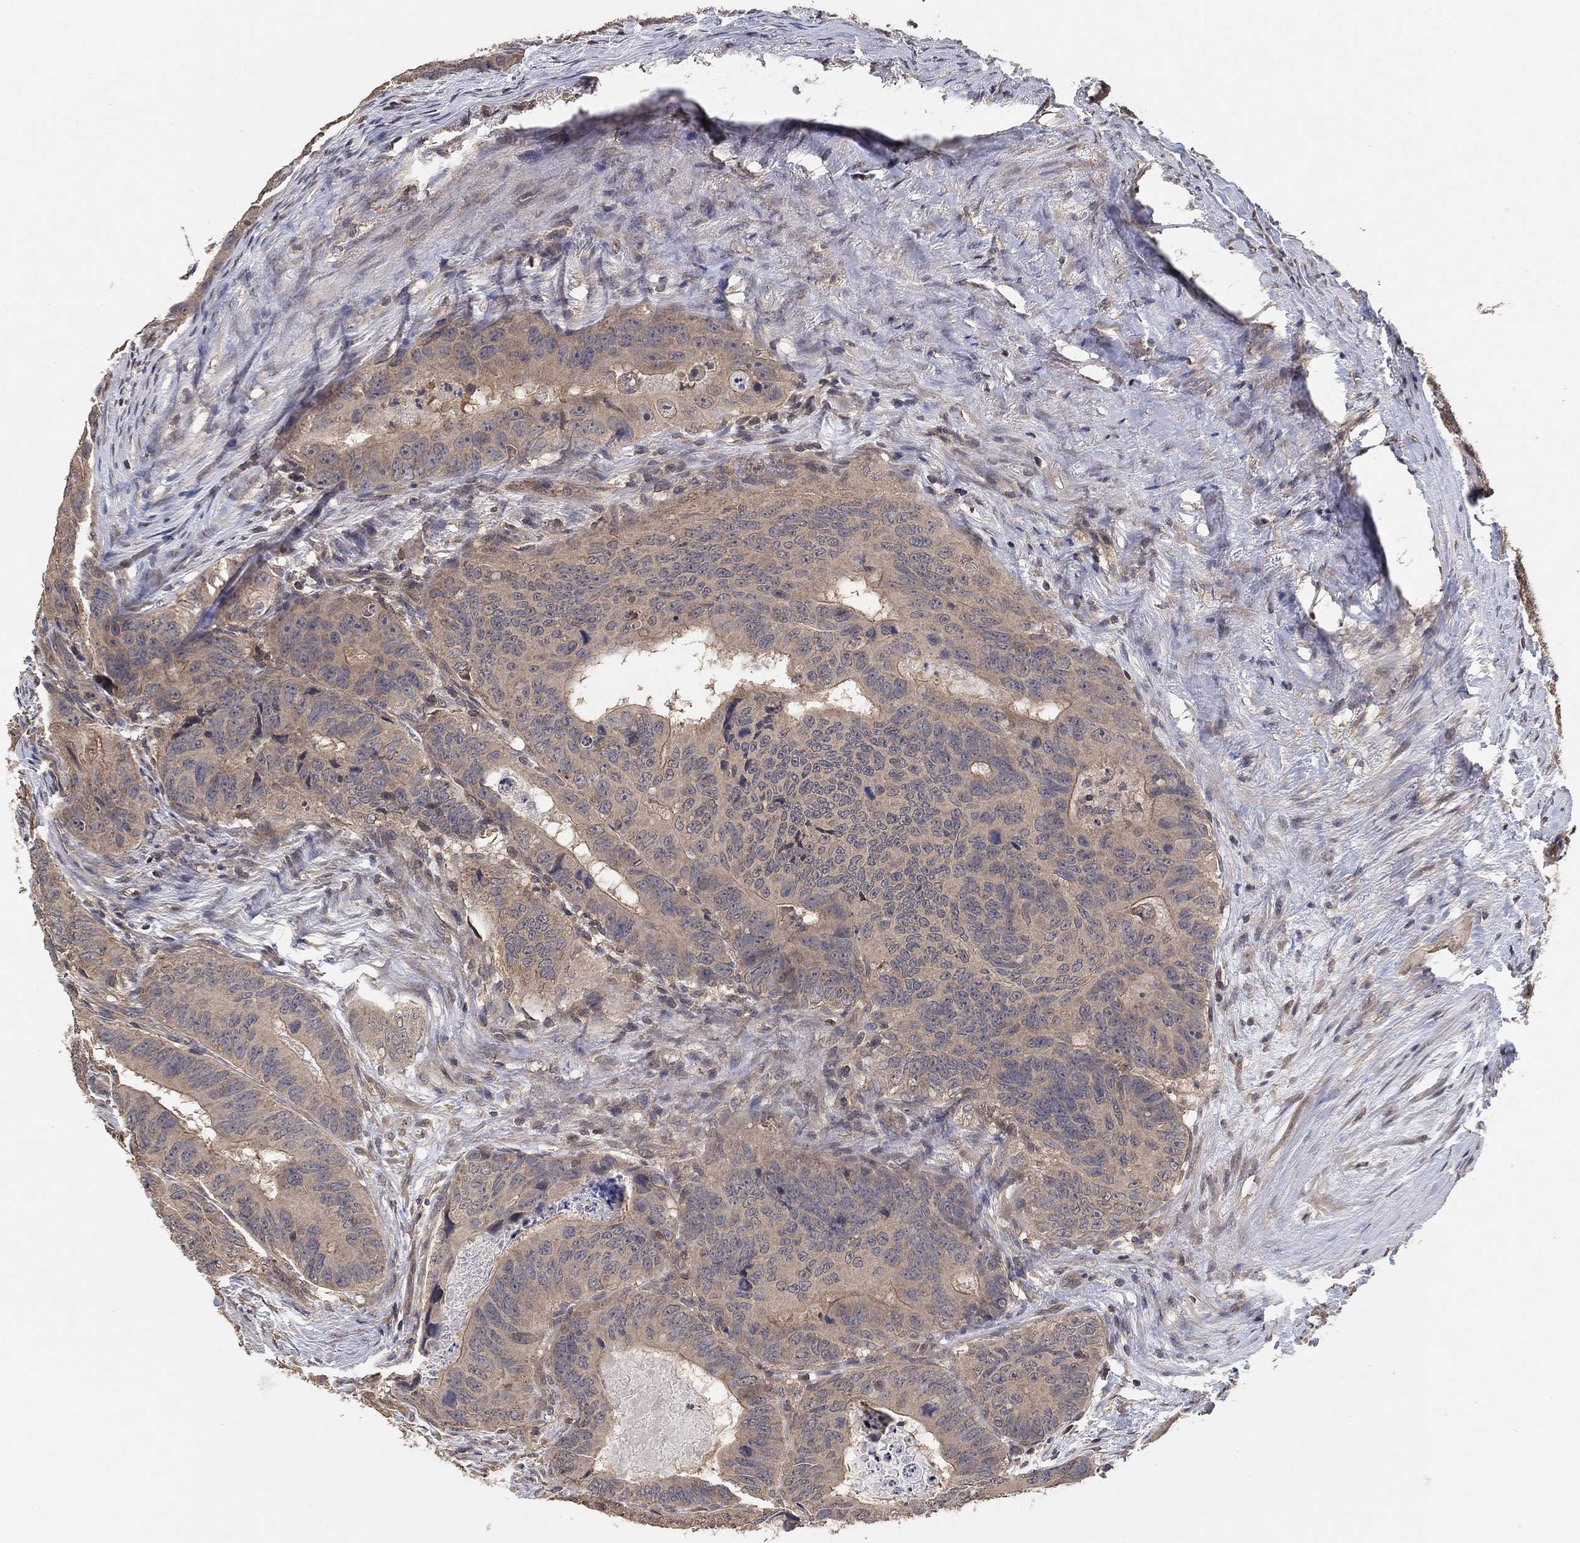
{"staining": {"intensity": "negative", "quantity": "none", "location": "none"}, "tissue": "colorectal cancer", "cell_type": "Tumor cells", "image_type": "cancer", "snomed": [{"axis": "morphology", "description": "Adenocarcinoma, NOS"}, {"axis": "topography", "description": "Colon"}], "caption": "This micrograph is of colorectal cancer (adenocarcinoma) stained with immunohistochemistry (IHC) to label a protein in brown with the nuclei are counter-stained blue. There is no expression in tumor cells.", "gene": "CCDC43", "patient": {"sex": "male", "age": 79}}